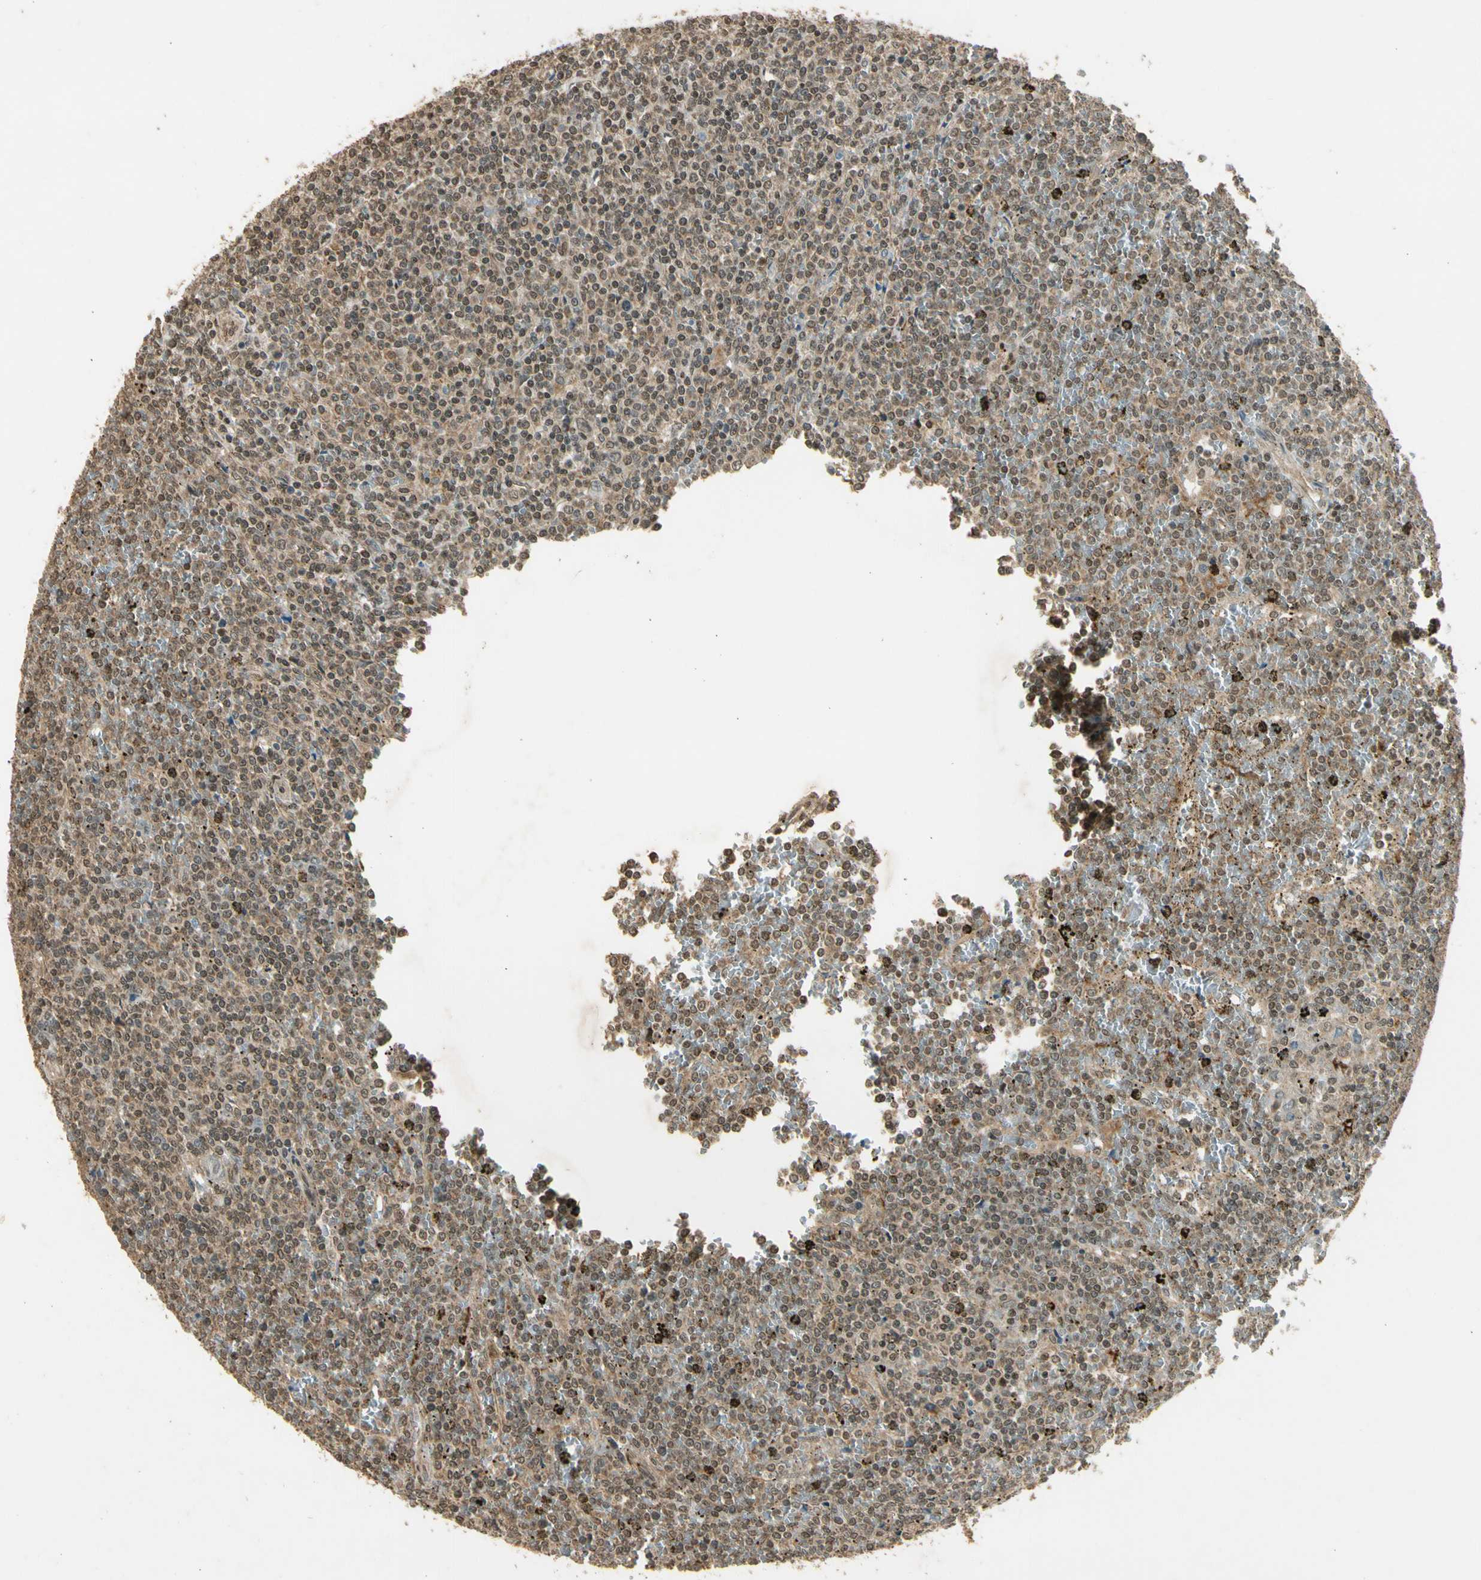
{"staining": {"intensity": "weak", "quantity": ">75%", "location": "nuclear"}, "tissue": "lymphoma", "cell_type": "Tumor cells", "image_type": "cancer", "snomed": [{"axis": "morphology", "description": "Malignant lymphoma, non-Hodgkin's type, Low grade"}, {"axis": "topography", "description": "Spleen"}], "caption": "Brown immunohistochemical staining in lymphoma demonstrates weak nuclear expression in approximately >75% of tumor cells.", "gene": "GMEB2", "patient": {"sex": "female", "age": 19}}